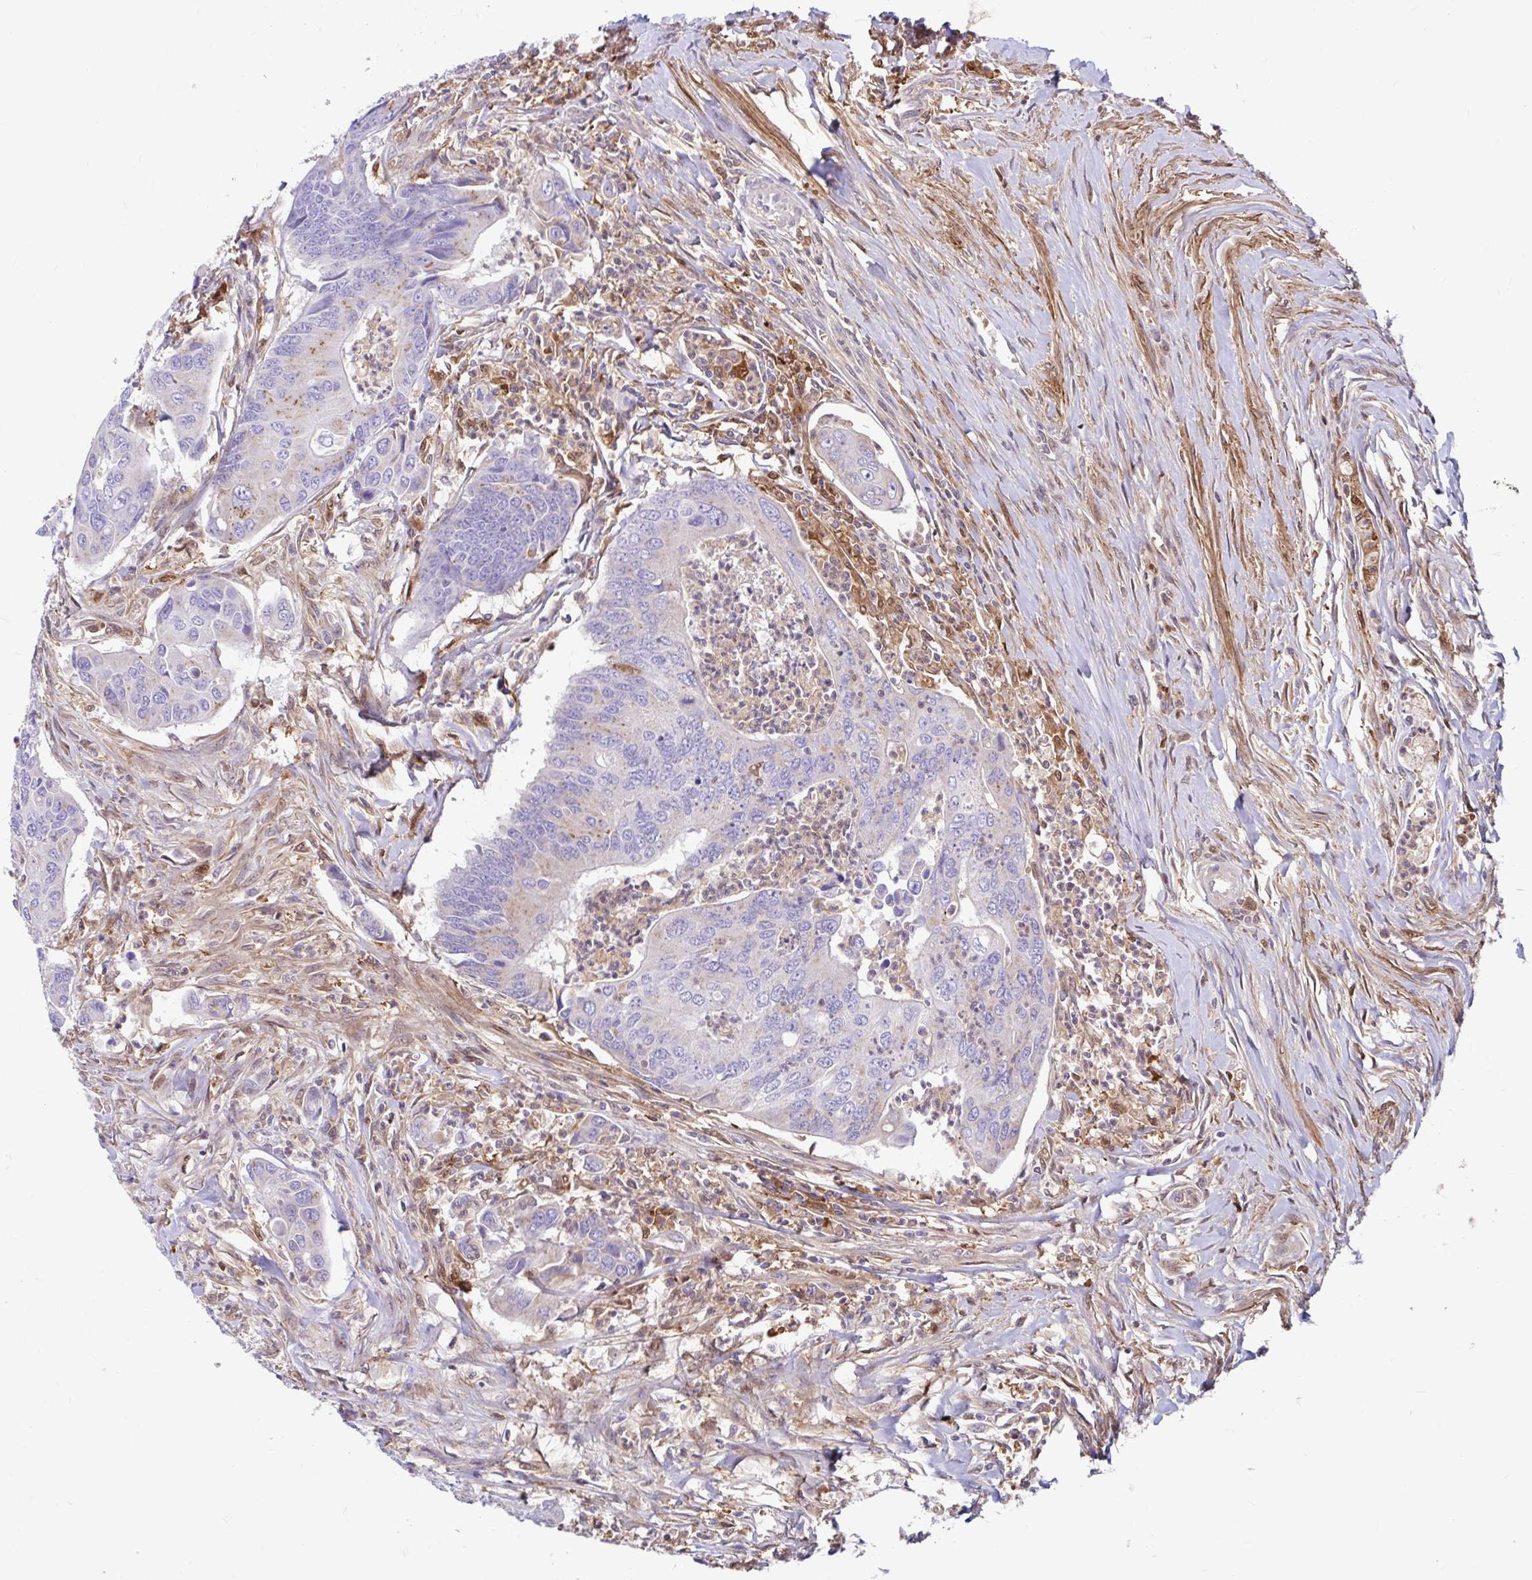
{"staining": {"intensity": "weak", "quantity": "<25%", "location": "cytoplasmic/membranous"}, "tissue": "colorectal cancer", "cell_type": "Tumor cells", "image_type": "cancer", "snomed": [{"axis": "morphology", "description": "Adenocarcinoma, NOS"}, {"axis": "topography", "description": "Colon"}], "caption": "Human colorectal cancer (adenocarcinoma) stained for a protein using immunohistochemistry (IHC) reveals no positivity in tumor cells.", "gene": "BLVRA", "patient": {"sex": "female", "age": 67}}